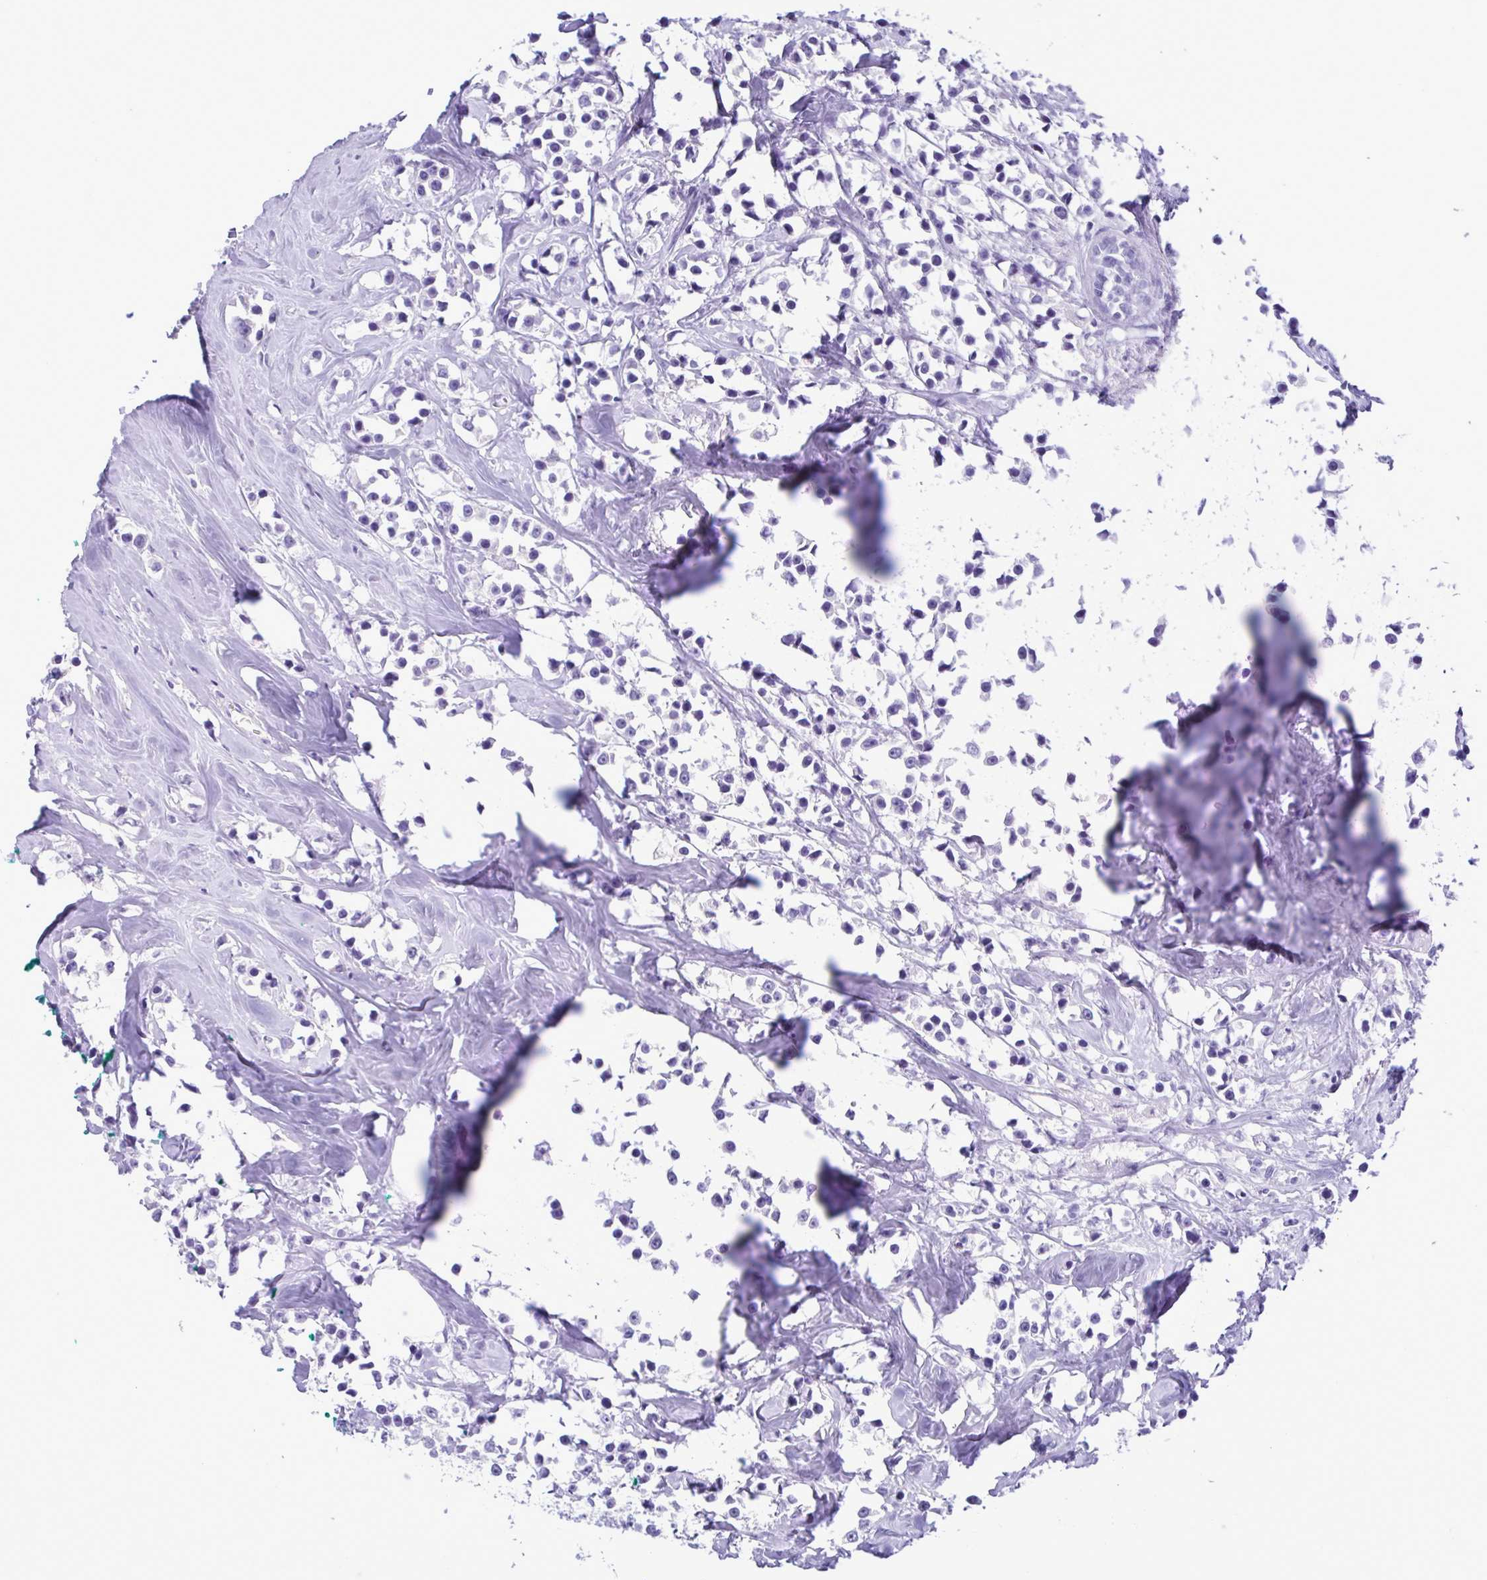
{"staining": {"intensity": "negative", "quantity": "none", "location": "none"}, "tissue": "breast cancer", "cell_type": "Tumor cells", "image_type": "cancer", "snomed": [{"axis": "morphology", "description": "Duct carcinoma"}, {"axis": "topography", "description": "Breast"}], "caption": "A histopathology image of human intraductal carcinoma (breast) is negative for staining in tumor cells.", "gene": "CBY2", "patient": {"sex": "female", "age": 80}}